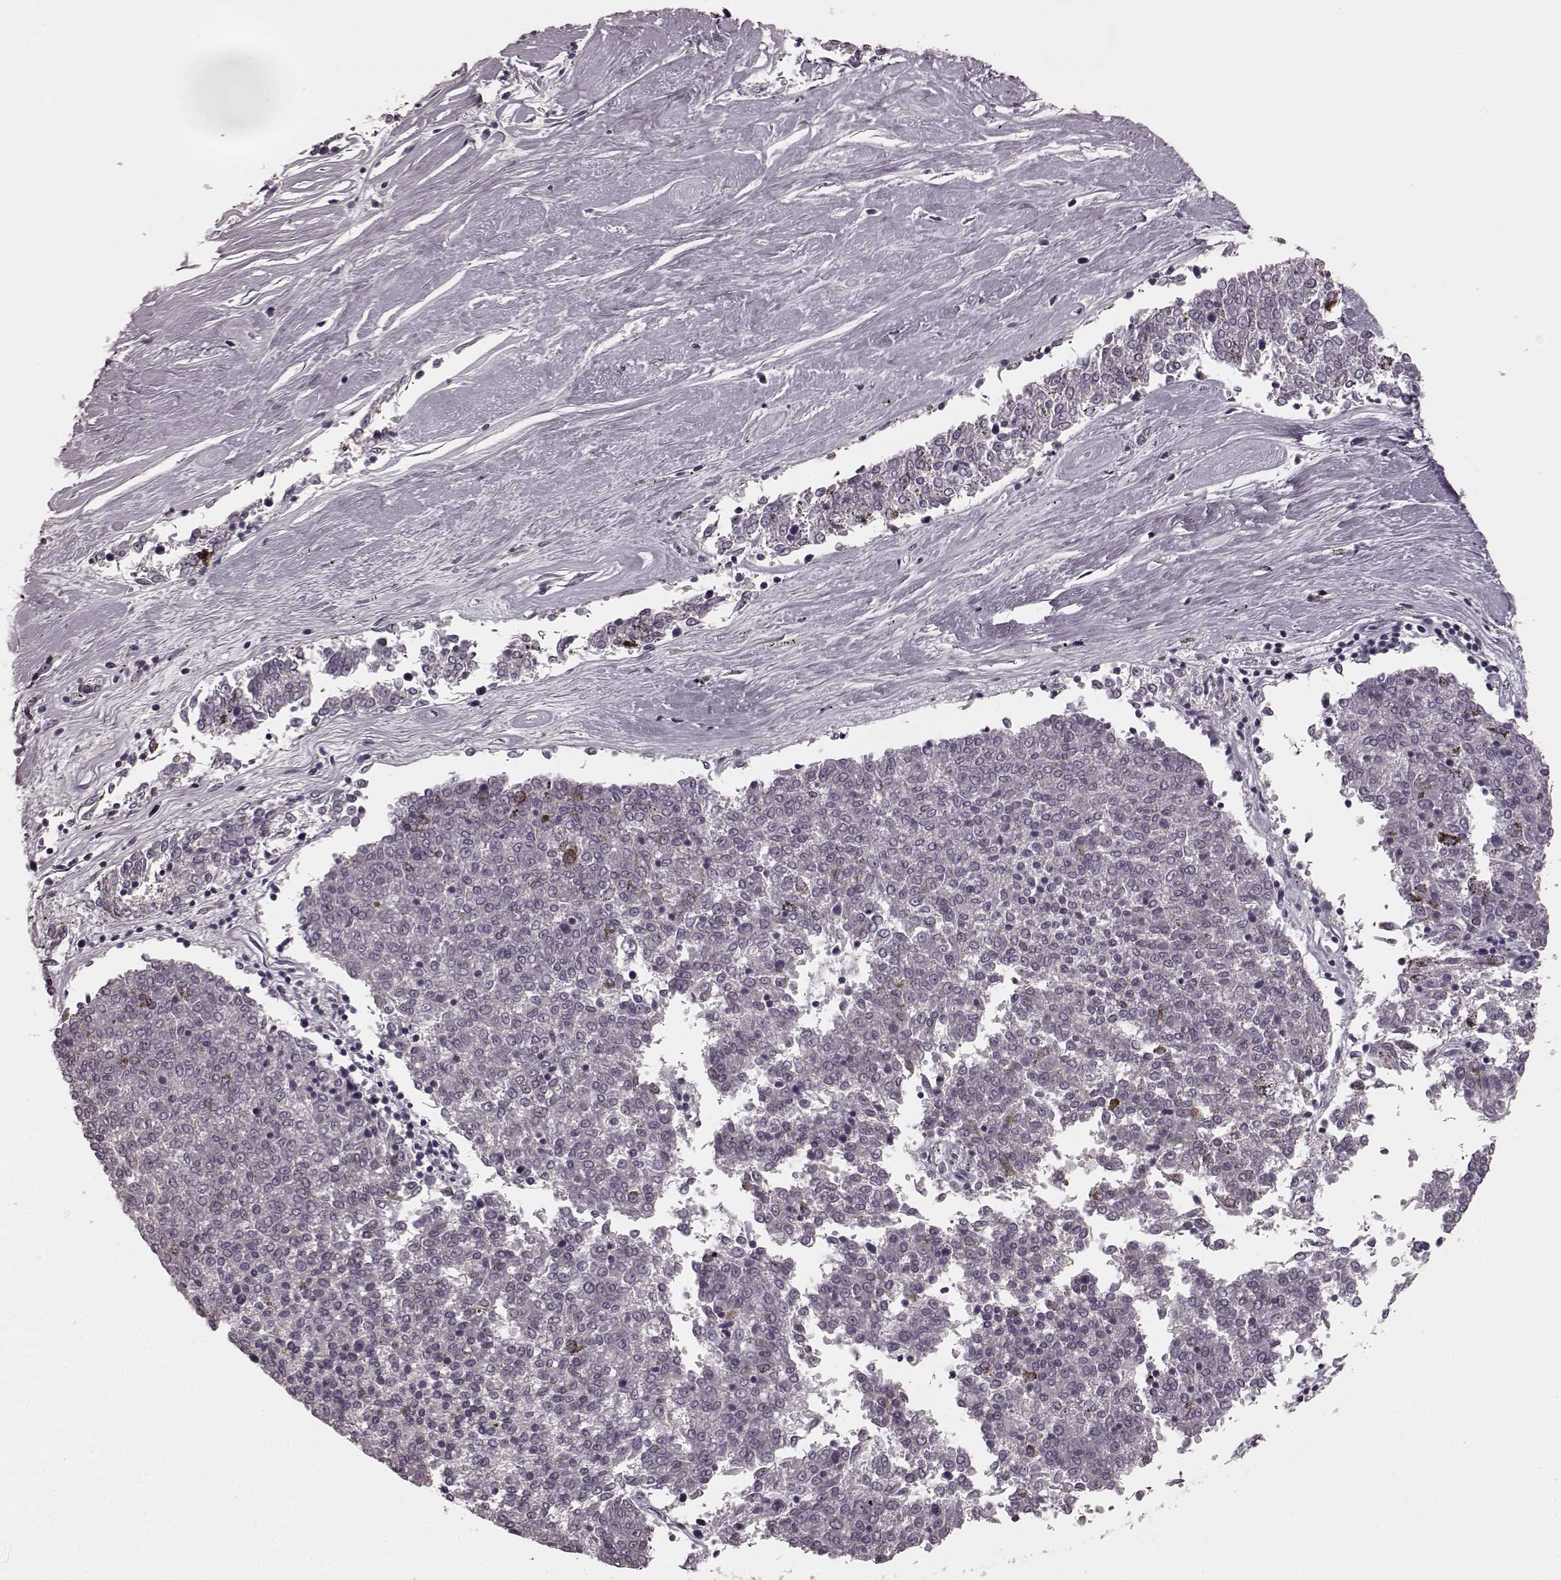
{"staining": {"intensity": "negative", "quantity": "none", "location": "none"}, "tissue": "melanoma", "cell_type": "Tumor cells", "image_type": "cancer", "snomed": [{"axis": "morphology", "description": "Malignant melanoma, NOS"}, {"axis": "topography", "description": "Skin"}], "caption": "The micrograph reveals no staining of tumor cells in malignant melanoma.", "gene": "PRKCE", "patient": {"sex": "female", "age": 72}}